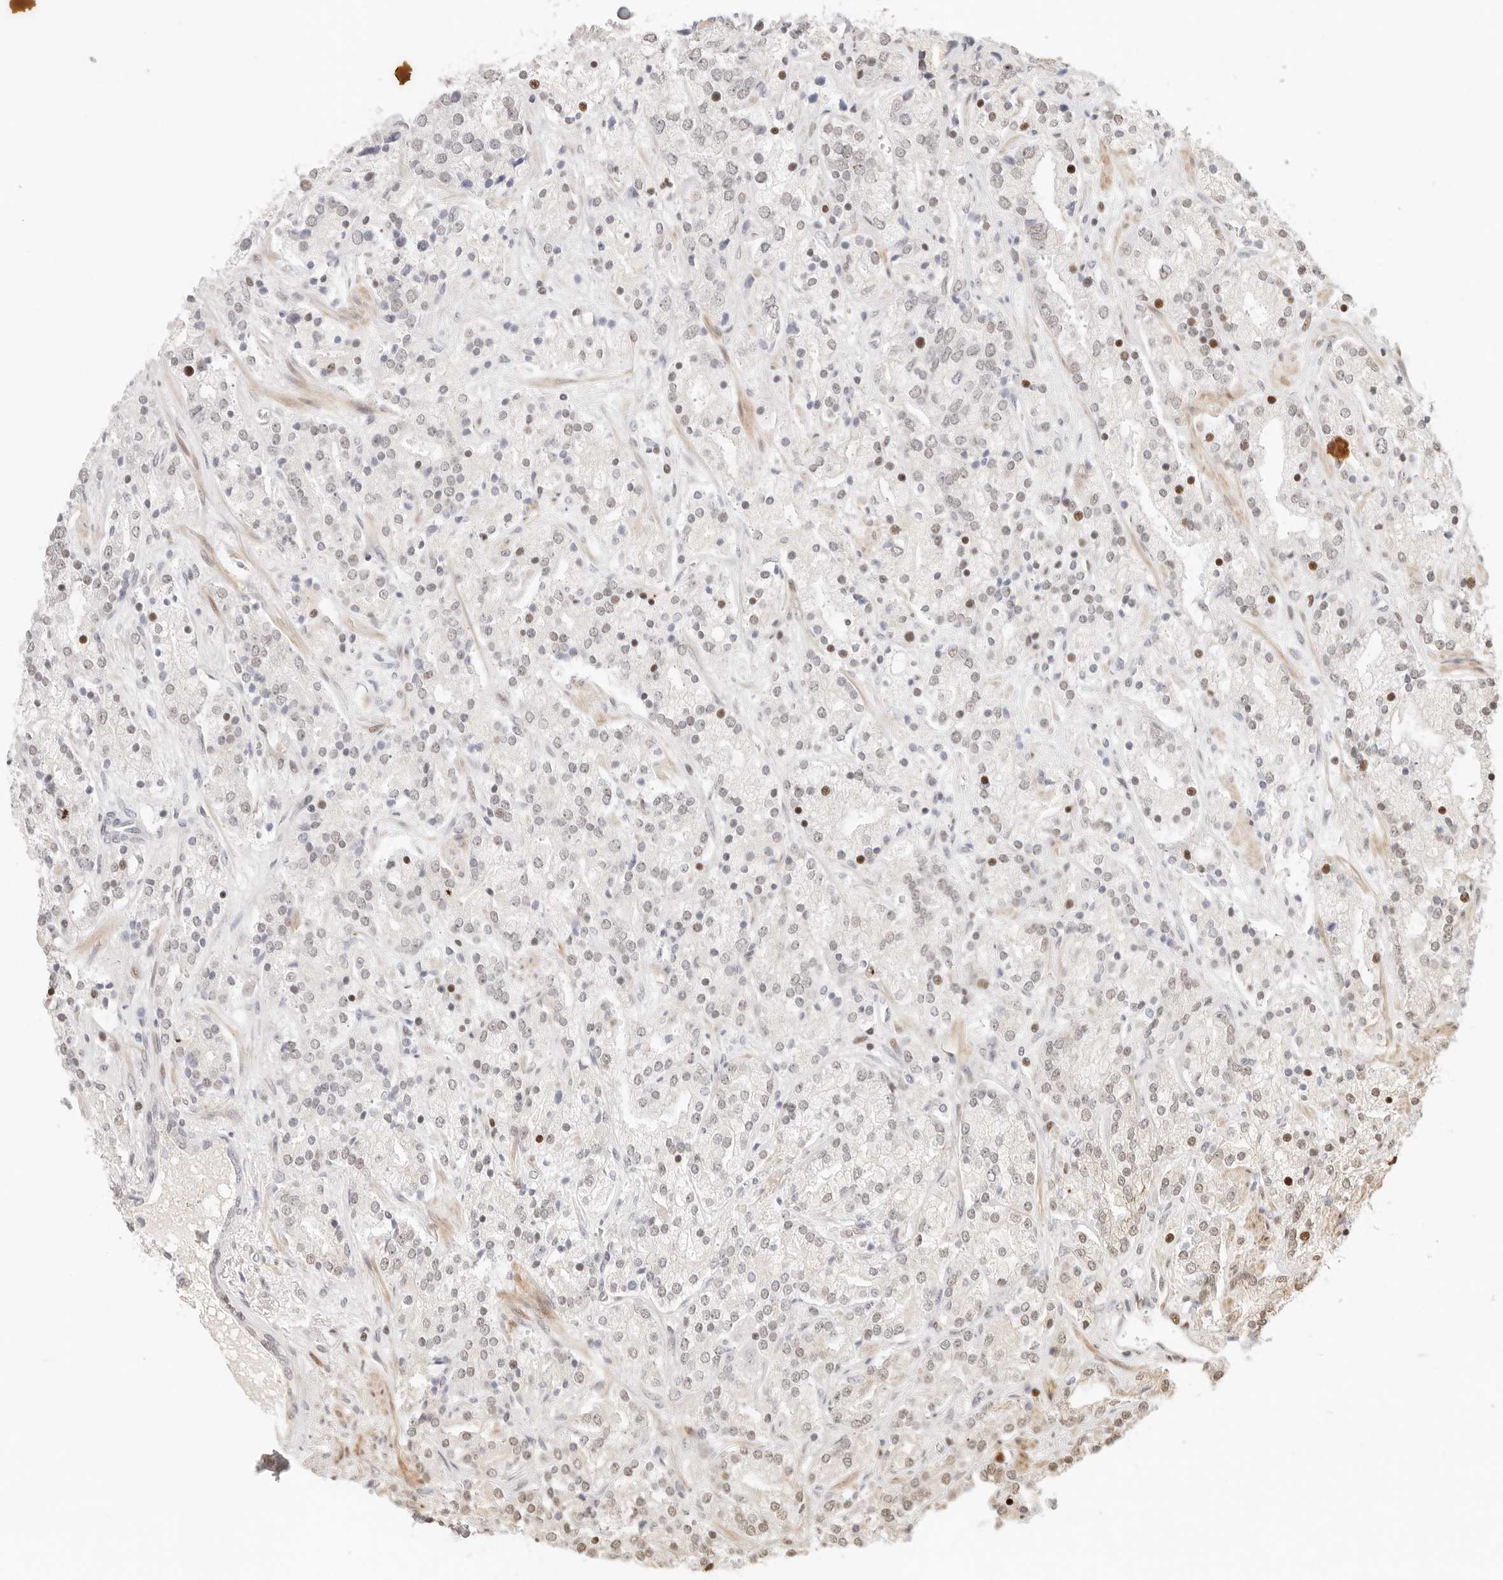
{"staining": {"intensity": "weak", "quantity": "25%-75%", "location": "nuclear"}, "tissue": "prostate cancer", "cell_type": "Tumor cells", "image_type": "cancer", "snomed": [{"axis": "morphology", "description": "Adenocarcinoma, High grade"}, {"axis": "topography", "description": "Prostate"}], "caption": "High-magnification brightfield microscopy of prostate adenocarcinoma (high-grade) stained with DAB (3,3'-diaminobenzidine) (brown) and counterstained with hematoxylin (blue). tumor cells exhibit weak nuclear positivity is appreciated in approximately25%-75% of cells.", "gene": "HOXC5", "patient": {"sex": "male", "age": 71}}